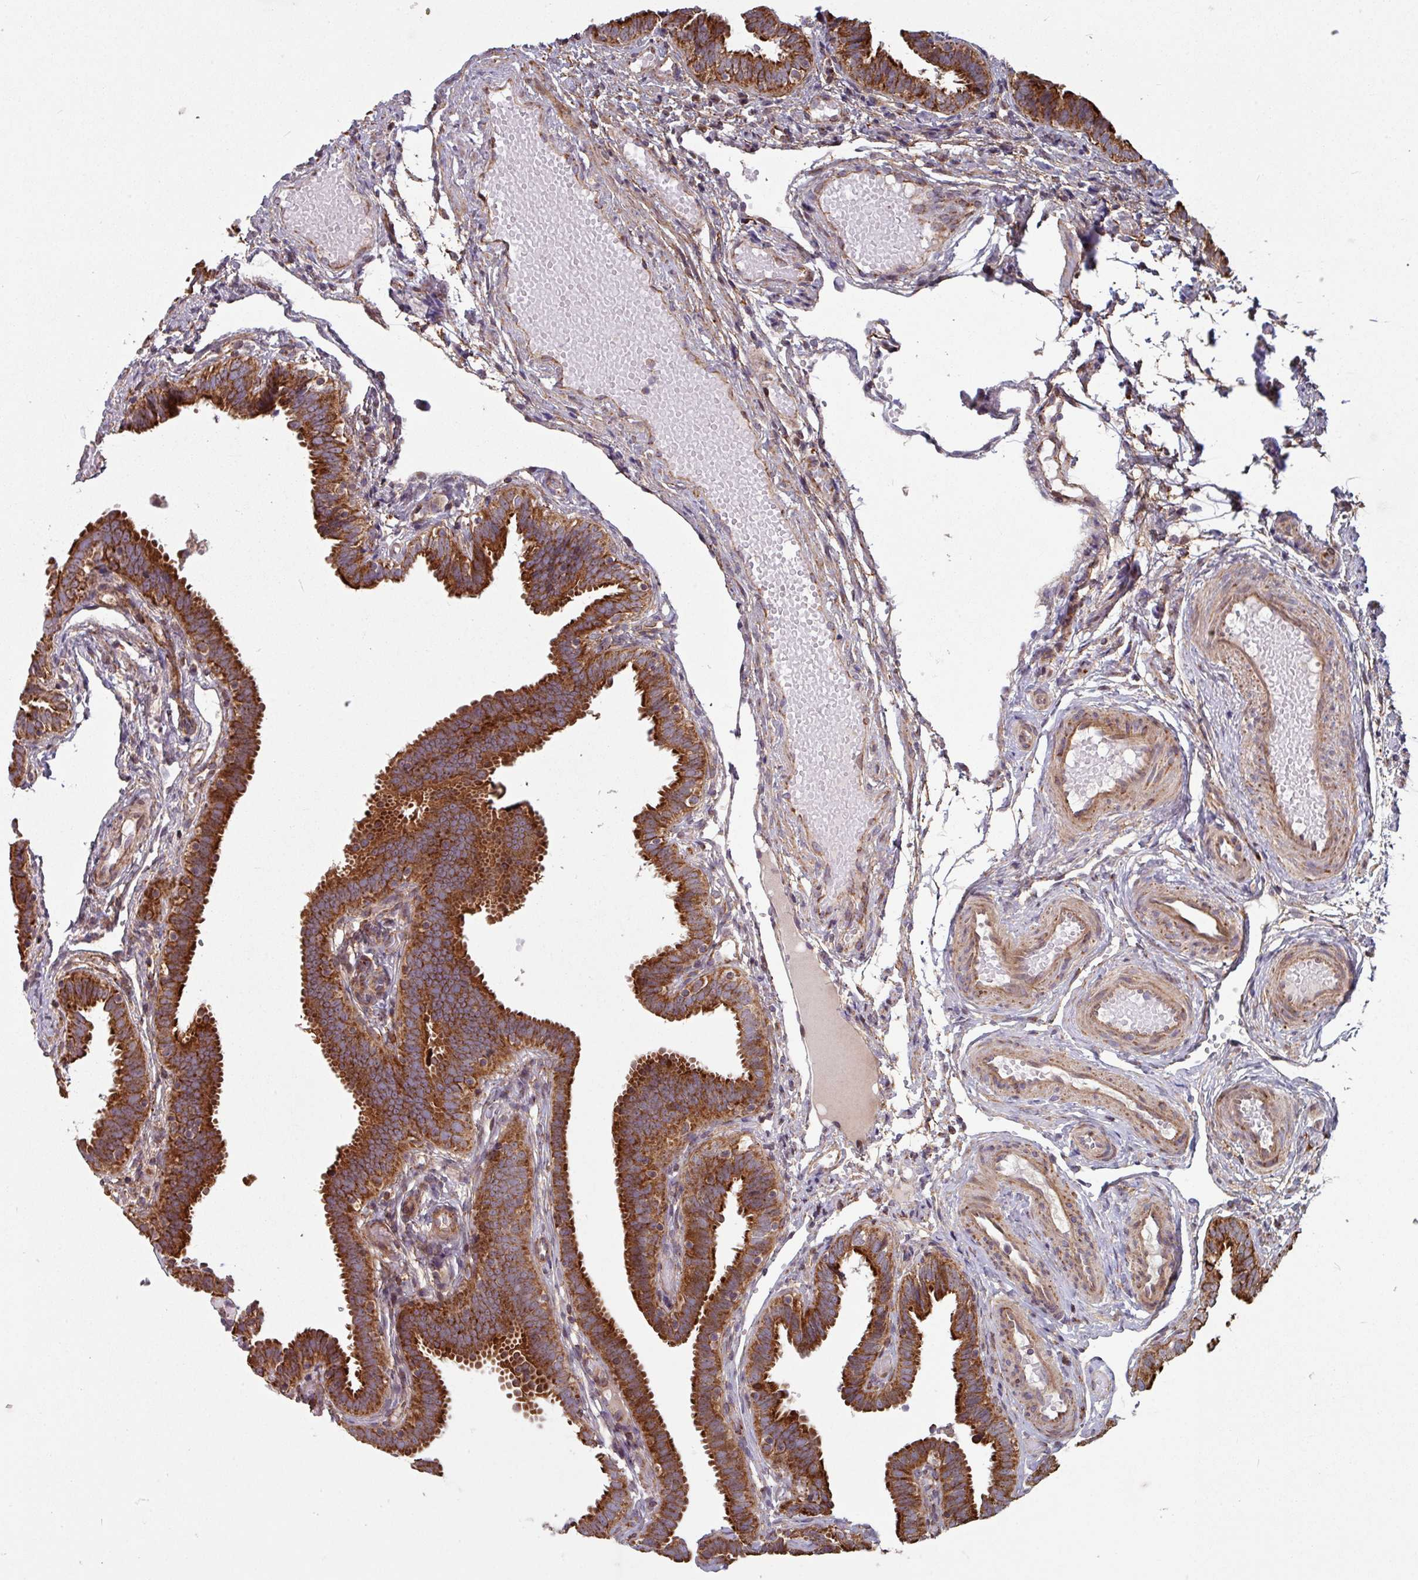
{"staining": {"intensity": "strong", "quantity": ">75%", "location": "cytoplasmic/membranous"}, "tissue": "fallopian tube", "cell_type": "Glandular cells", "image_type": "normal", "snomed": [{"axis": "morphology", "description": "Normal tissue, NOS"}, {"axis": "topography", "description": "Fallopian tube"}], "caption": "A brown stain labels strong cytoplasmic/membranous expression of a protein in glandular cells of normal human fallopian tube. (DAB (3,3'-diaminobenzidine) IHC with brightfield microscopy, high magnification).", "gene": "COX7C", "patient": {"sex": "female", "age": 37}}